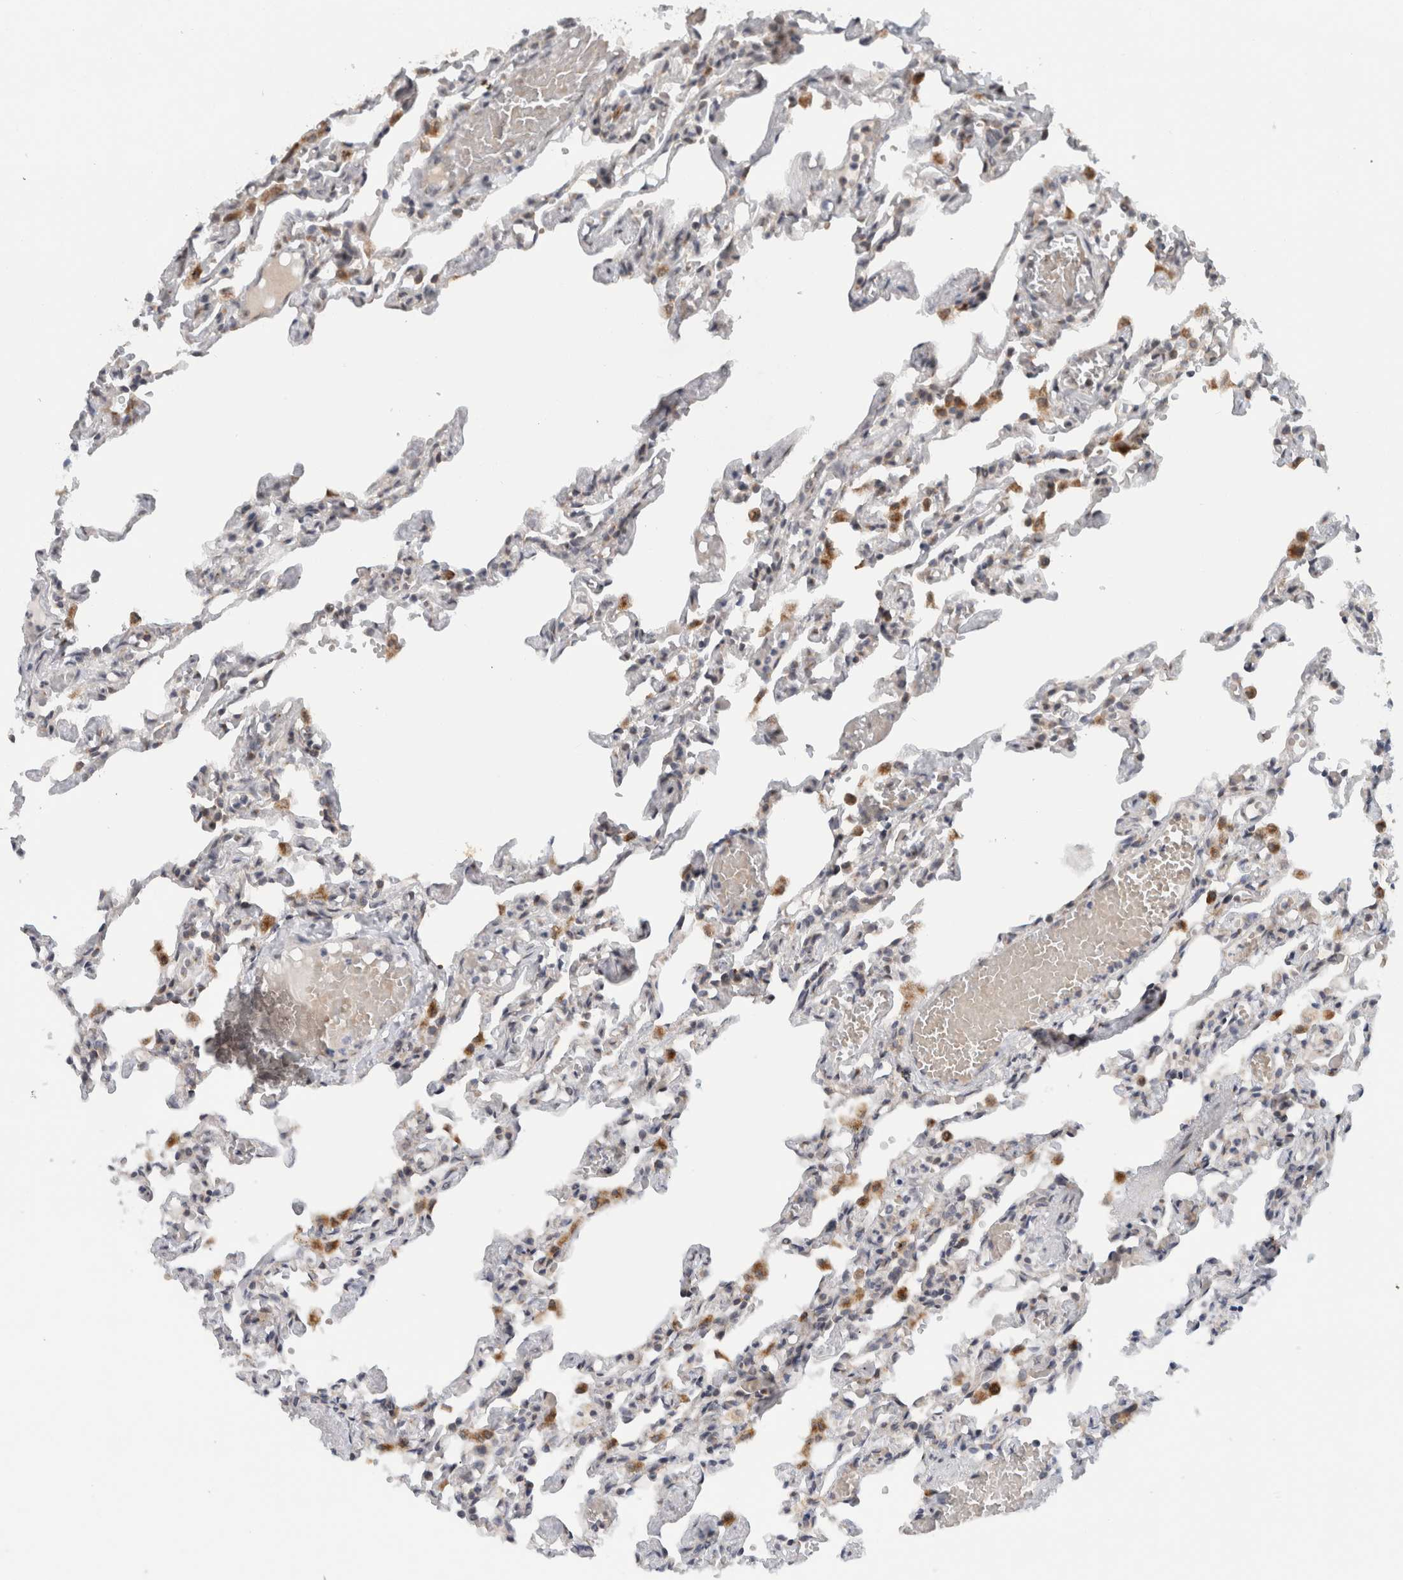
{"staining": {"intensity": "moderate", "quantity": "<25%", "location": "cytoplasmic/membranous"}, "tissue": "lung", "cell_type": "Alveolar cells", "image_type": "normal", "snomed": [{"axis": "morphology", "description": "Normal tissue, NOS"}, {"axis": "topography", "description": "Lung"}], "caption": "Immunohistochemistry (IHC) micrograph of unremarkable human lung stained for a protein (brown), which demonstrates low levels of moderate cytoplasmic/membranous positivity in about <25% of alveolar cells.", "gene": "CMC2", "patient": {"sex": "male", "age": 21}}